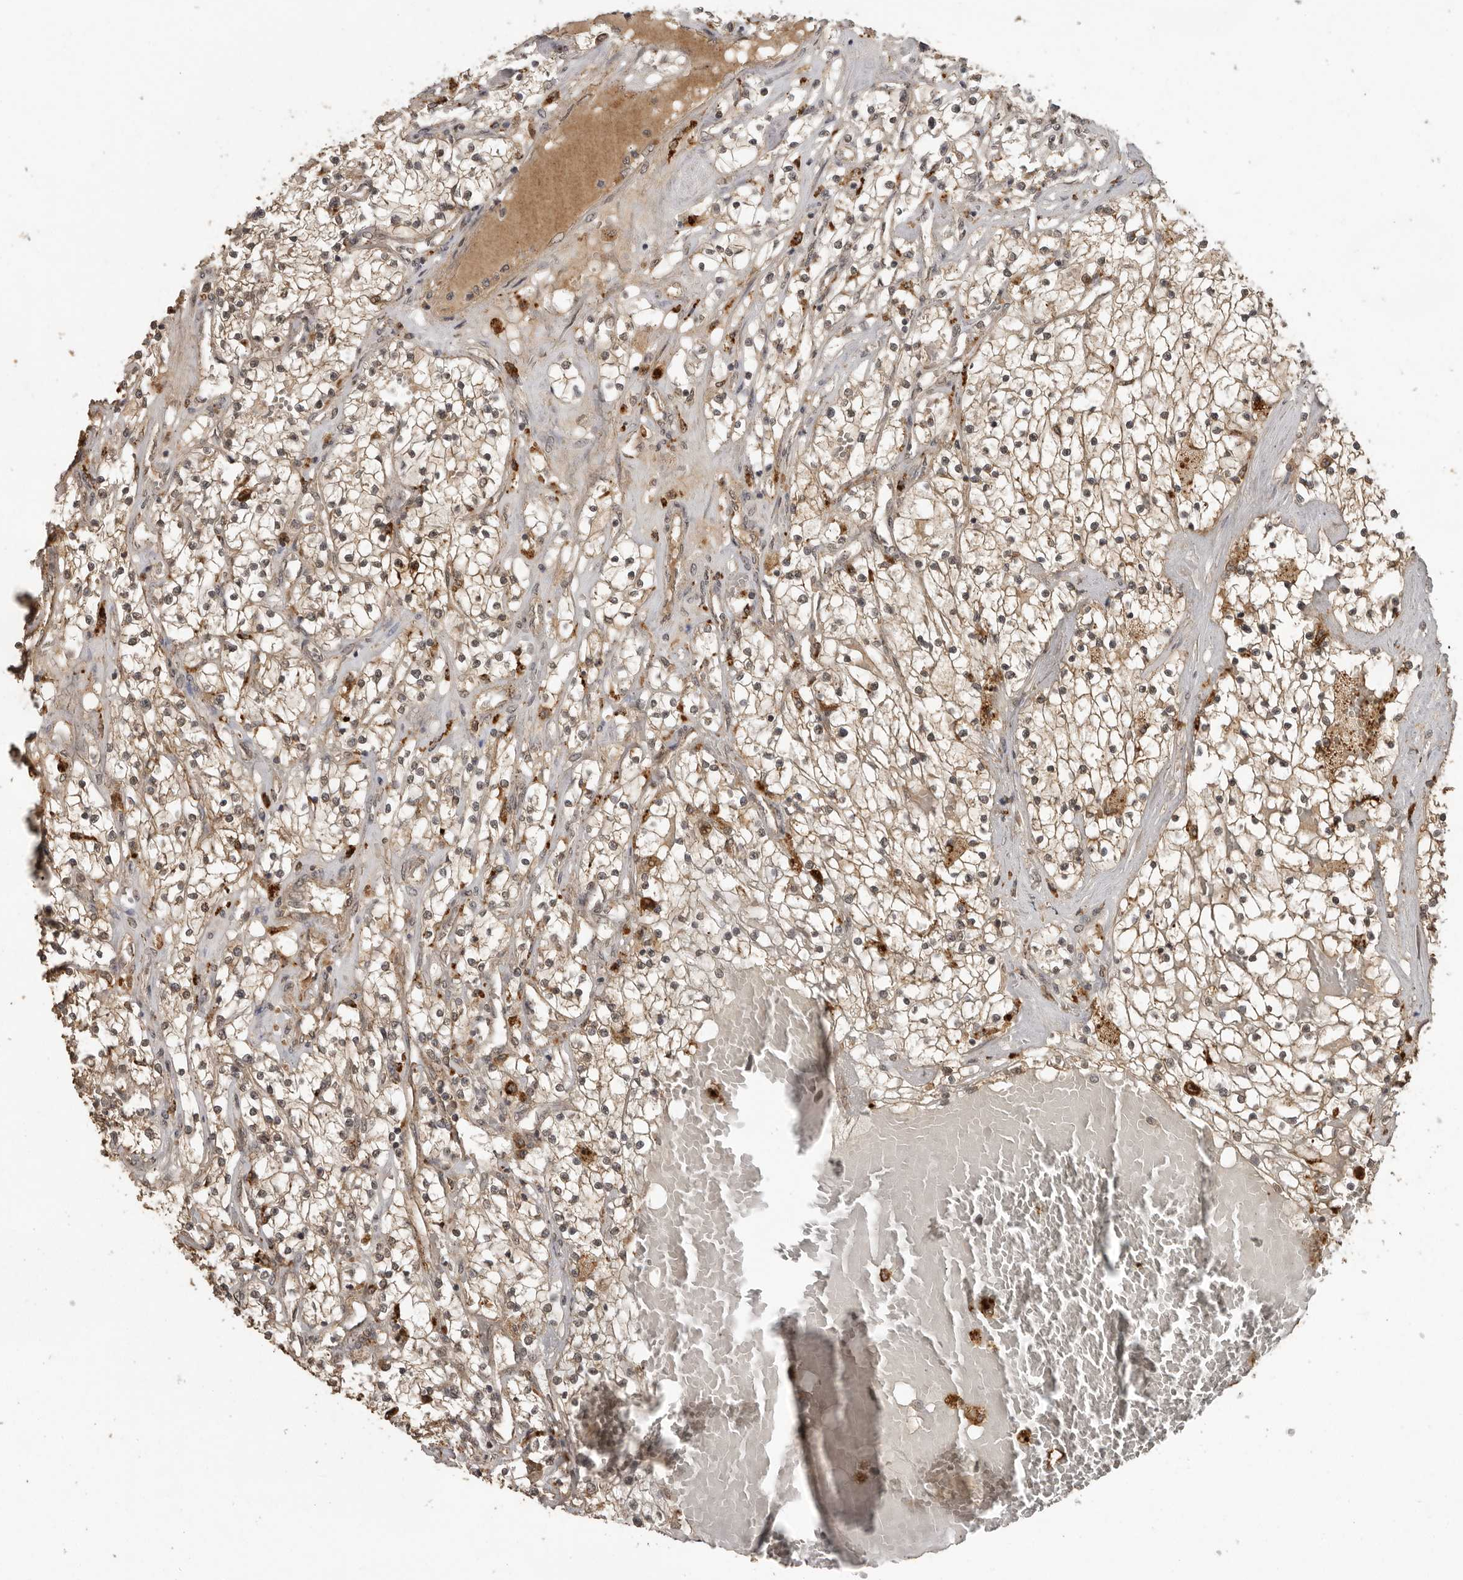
{"staining": {"intensity": "moderate", "quantity": ">75%", "location": "cytoplasmic/membranous"}, "tissue": "renal cancer", "cell_type": "Tumor cells", "image_type": "cancer", "snomed": [{"axis": "morphology", "description": "Normal tissue, NOS"}, {"axis": "morphology", "description": "Adenocarcinoma, NOS"}, {"axis": "topography", "description": "Kidney"}], "caption": "Protein analysis of adenocarcinoma (renal) tissue displays moderate cytoplasmic/membranous staining in approximately >75% of tumor cells.", "gene": "CTF1", "patient": {"sex": "male", "age": 68}}